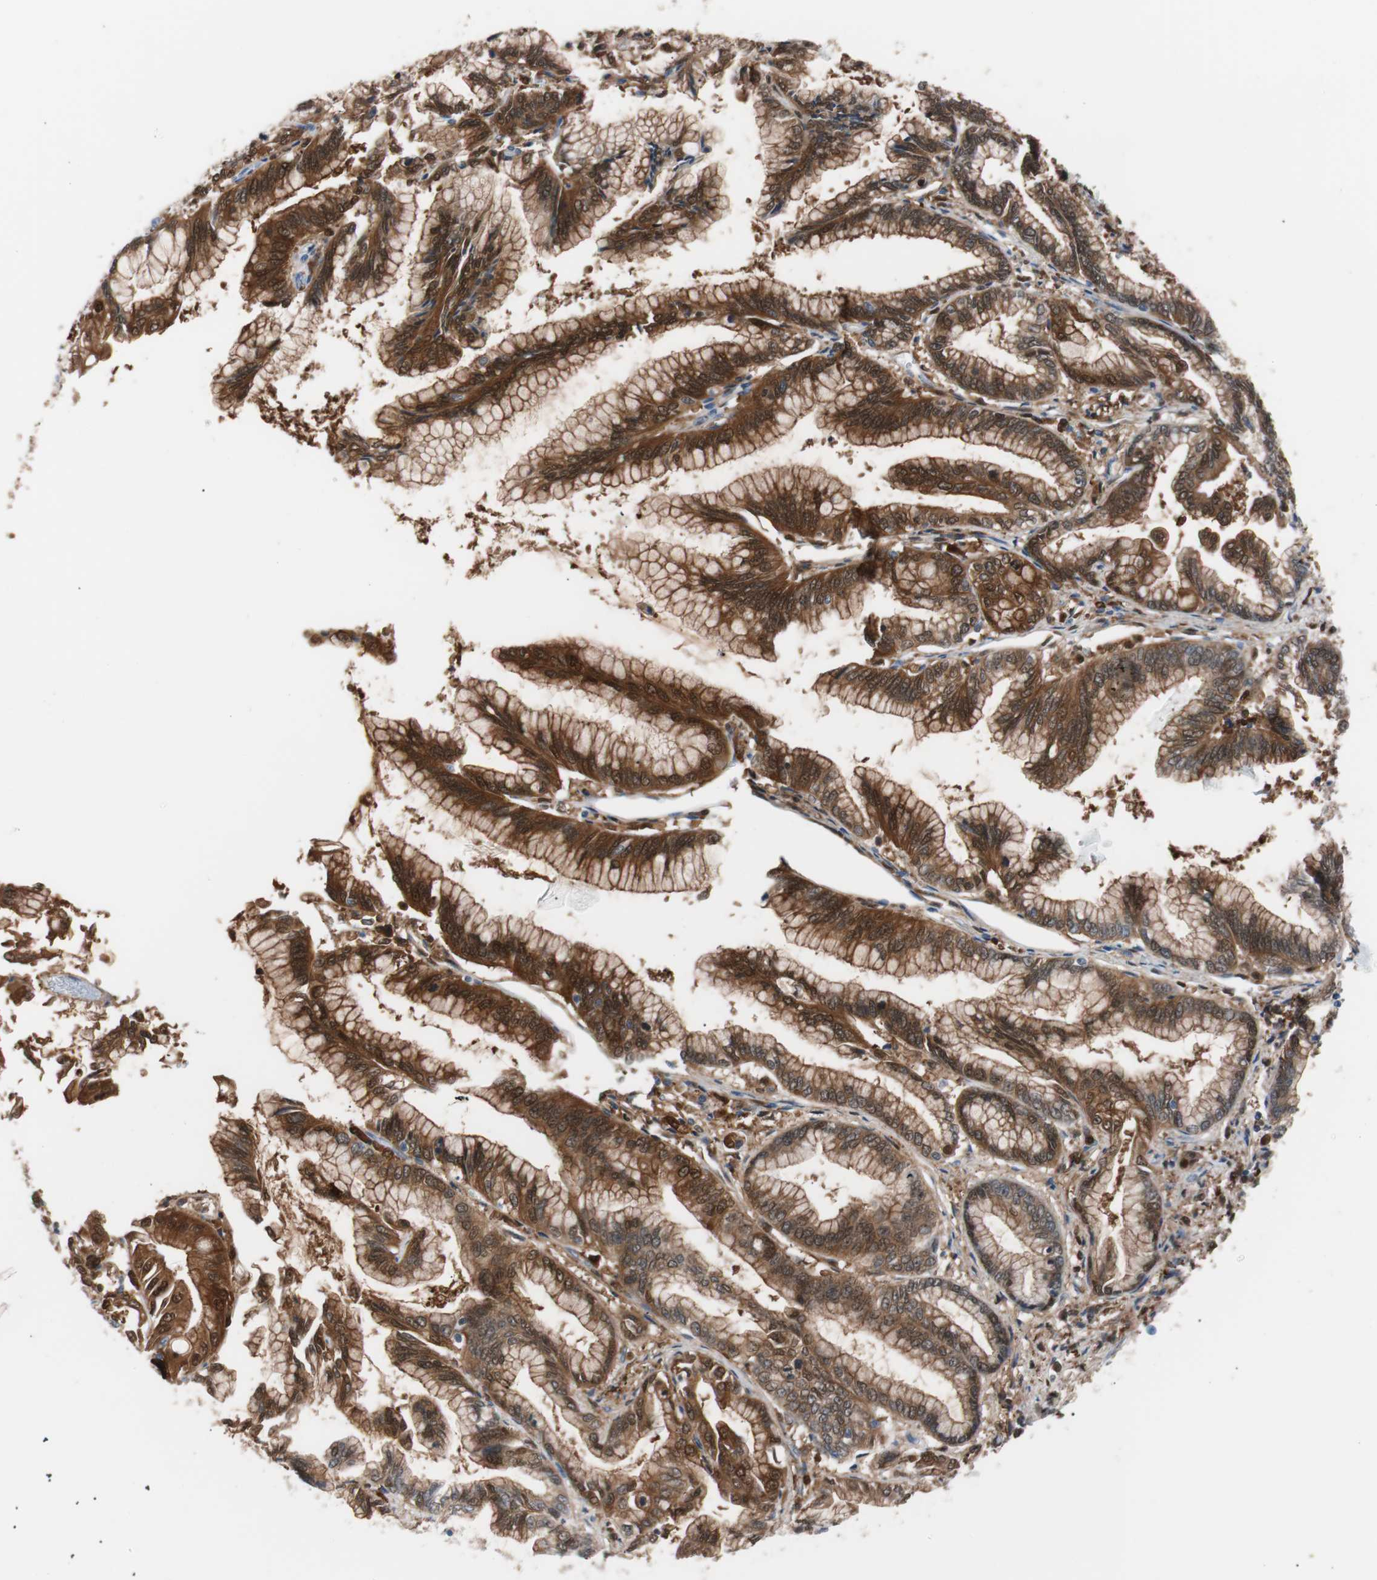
{"staining": {"intensity": "strong", "quantity": ">75%", "location": "cytoplasmic/membranous,nuclear"}, "tissue": "pancreatic cancer", "cell_type": "Tumor cells", "image_type": "cancer", "snomed": [{"axis": "morphology", "description": "Adenocarcinoma, NOS"}, {"axis": "topography", "description": "Pancreas"}], "caption": "A high amount of strong cytoplasmic/membranous and nuclear positivity is identified in about >75% of tumor cells in pancreatic adenocarcinoma tissue. (DAB = brown stain, brightfield microscopy at high magnification).", "gene": "IL18", "patient": {"sex": "female", "age": 64}}